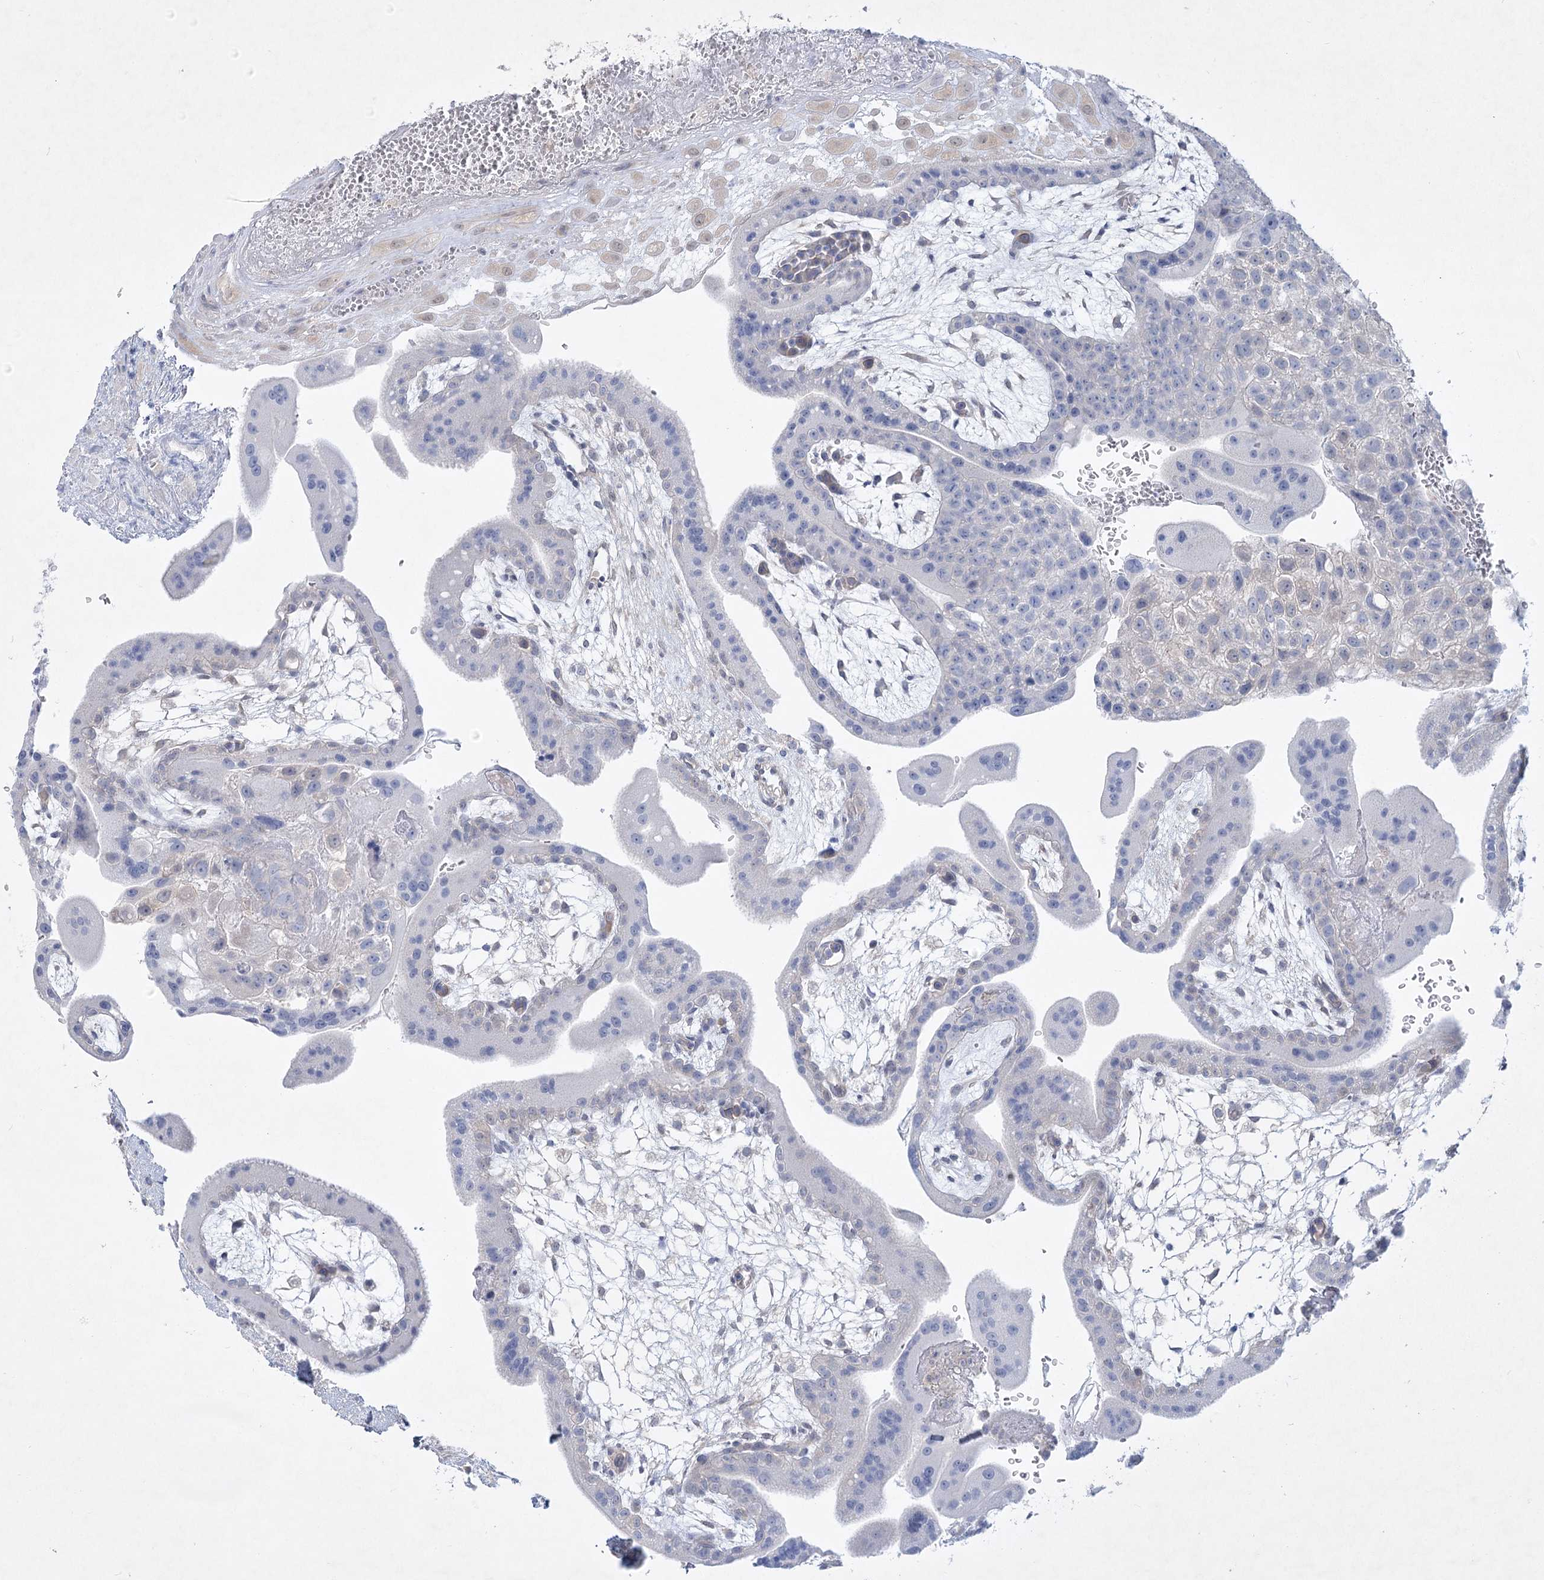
{"staining": {"intensity": "weak", "quantity": "<25%", "location": "cytoplasmic/membranous"}, "tissue": "placenta", "cell_type": "Decidual cells", "image_type": "normal", "snomed": [{"axis": "morphology", "description": "Normal tissue, NOS"}, {"axis": "topography", "description": "Placenta"}], "caption": "Immunohistochemistry image of benign placenta stained for a protein (brown), which shows no expression in decidual cells.", "gene": "AAMDC", "patient": {"sex": "female", "age": 35}}